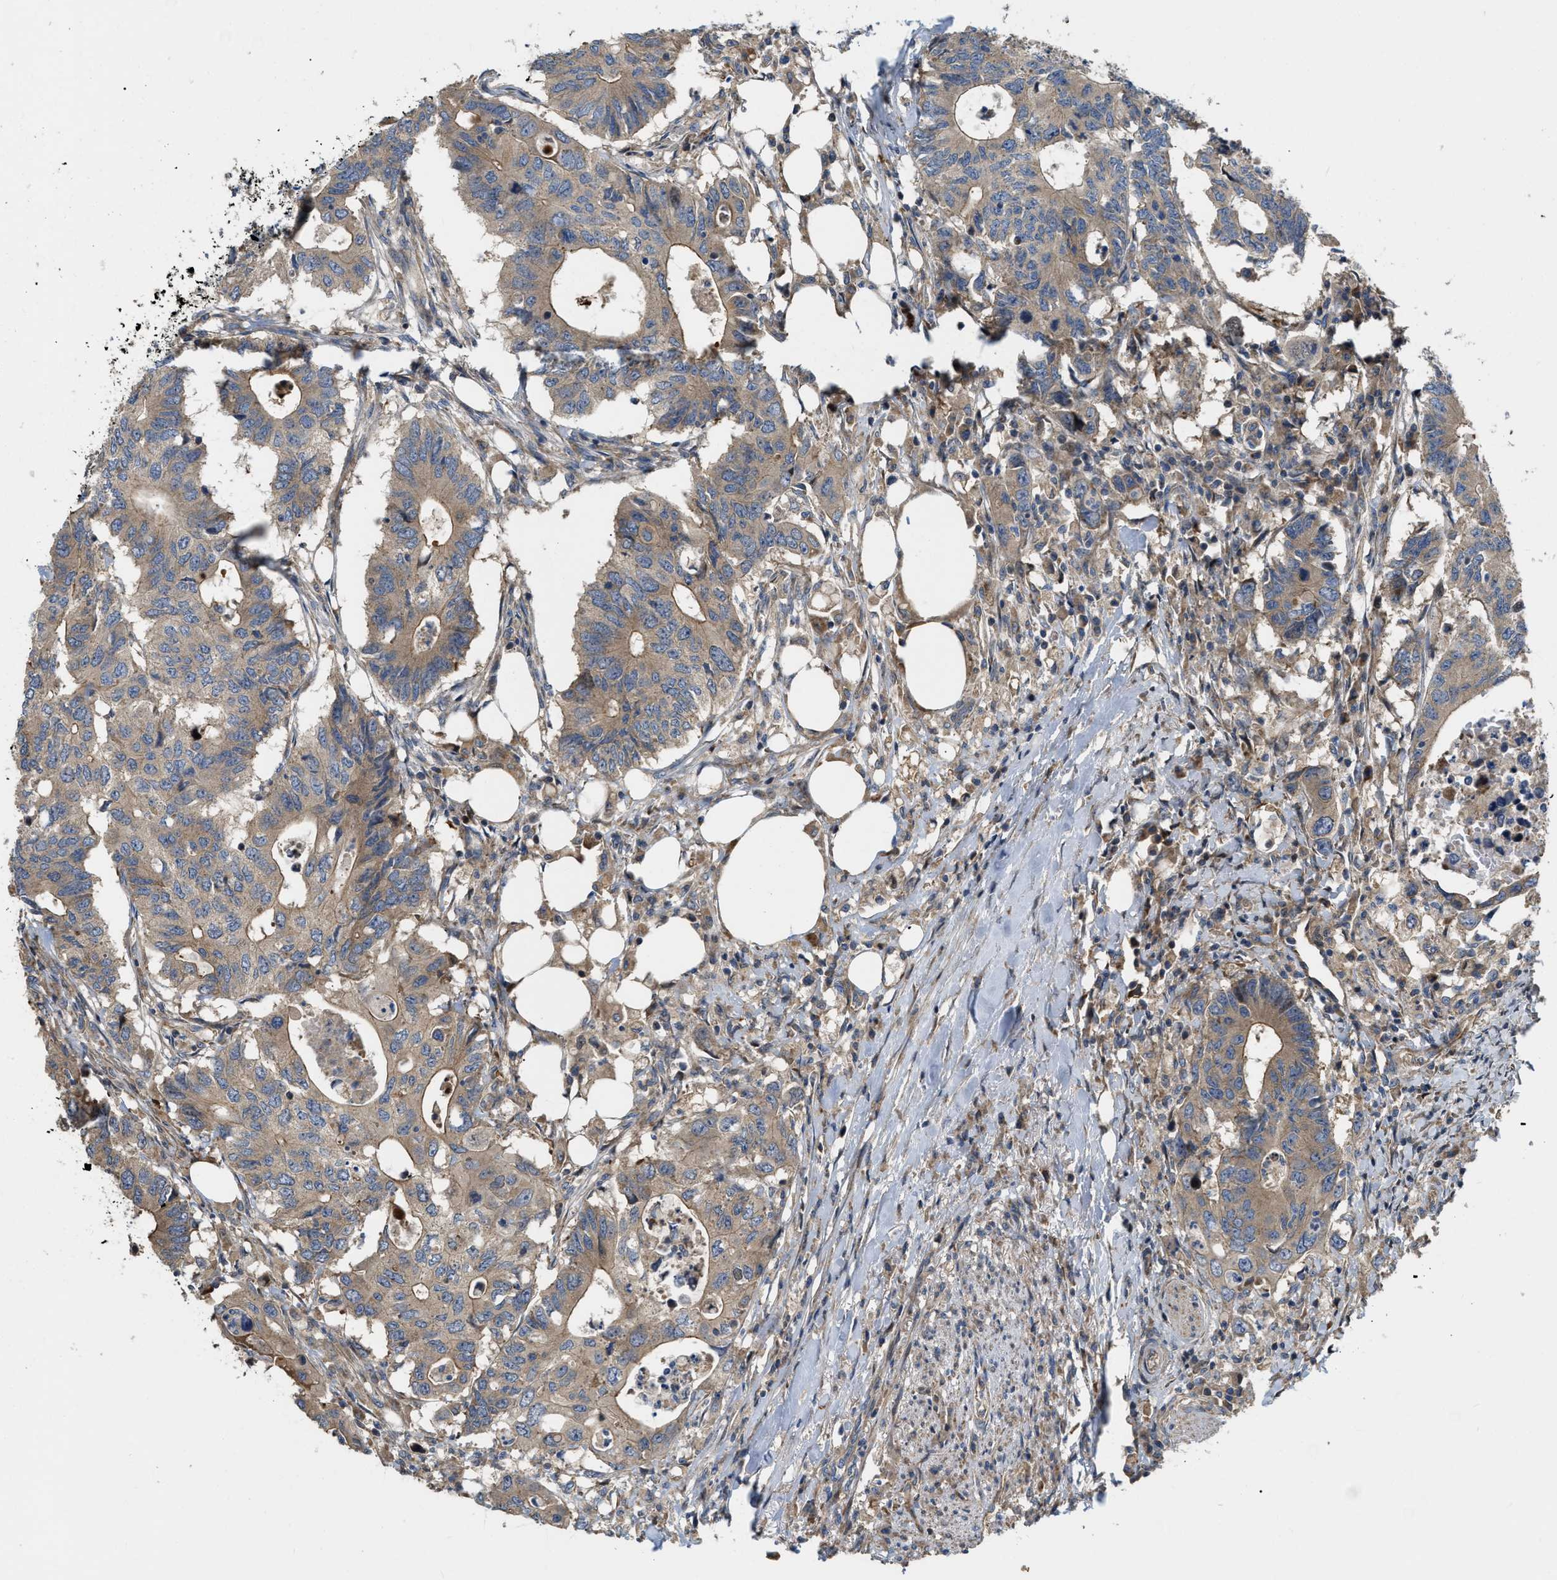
{"staining": {"intensity": "weak", "quantity": ">75%", "location": "cytoplasmic/membranous"}, "tissue": "colorectal cancer", "cell_type": "Tumor cells", "image_type": "cancer", "snomed": [{"axis": "morphology", "description": "Adenocarcinoma, NOS"}, {"axis": "topography", "description": "Colon"}], "caption": "Tumor cells reveal low levels of weak cytoplasmic/membranous expression in approximately >75% of cells in adenocarcinoma (colorectal). (Stains: DAB in brown, nuclei in blue, Microscopy: brightfield microscopy at high magnification).", "gene": "DHX58", "patient": {"sex": "male", "age": 71}}